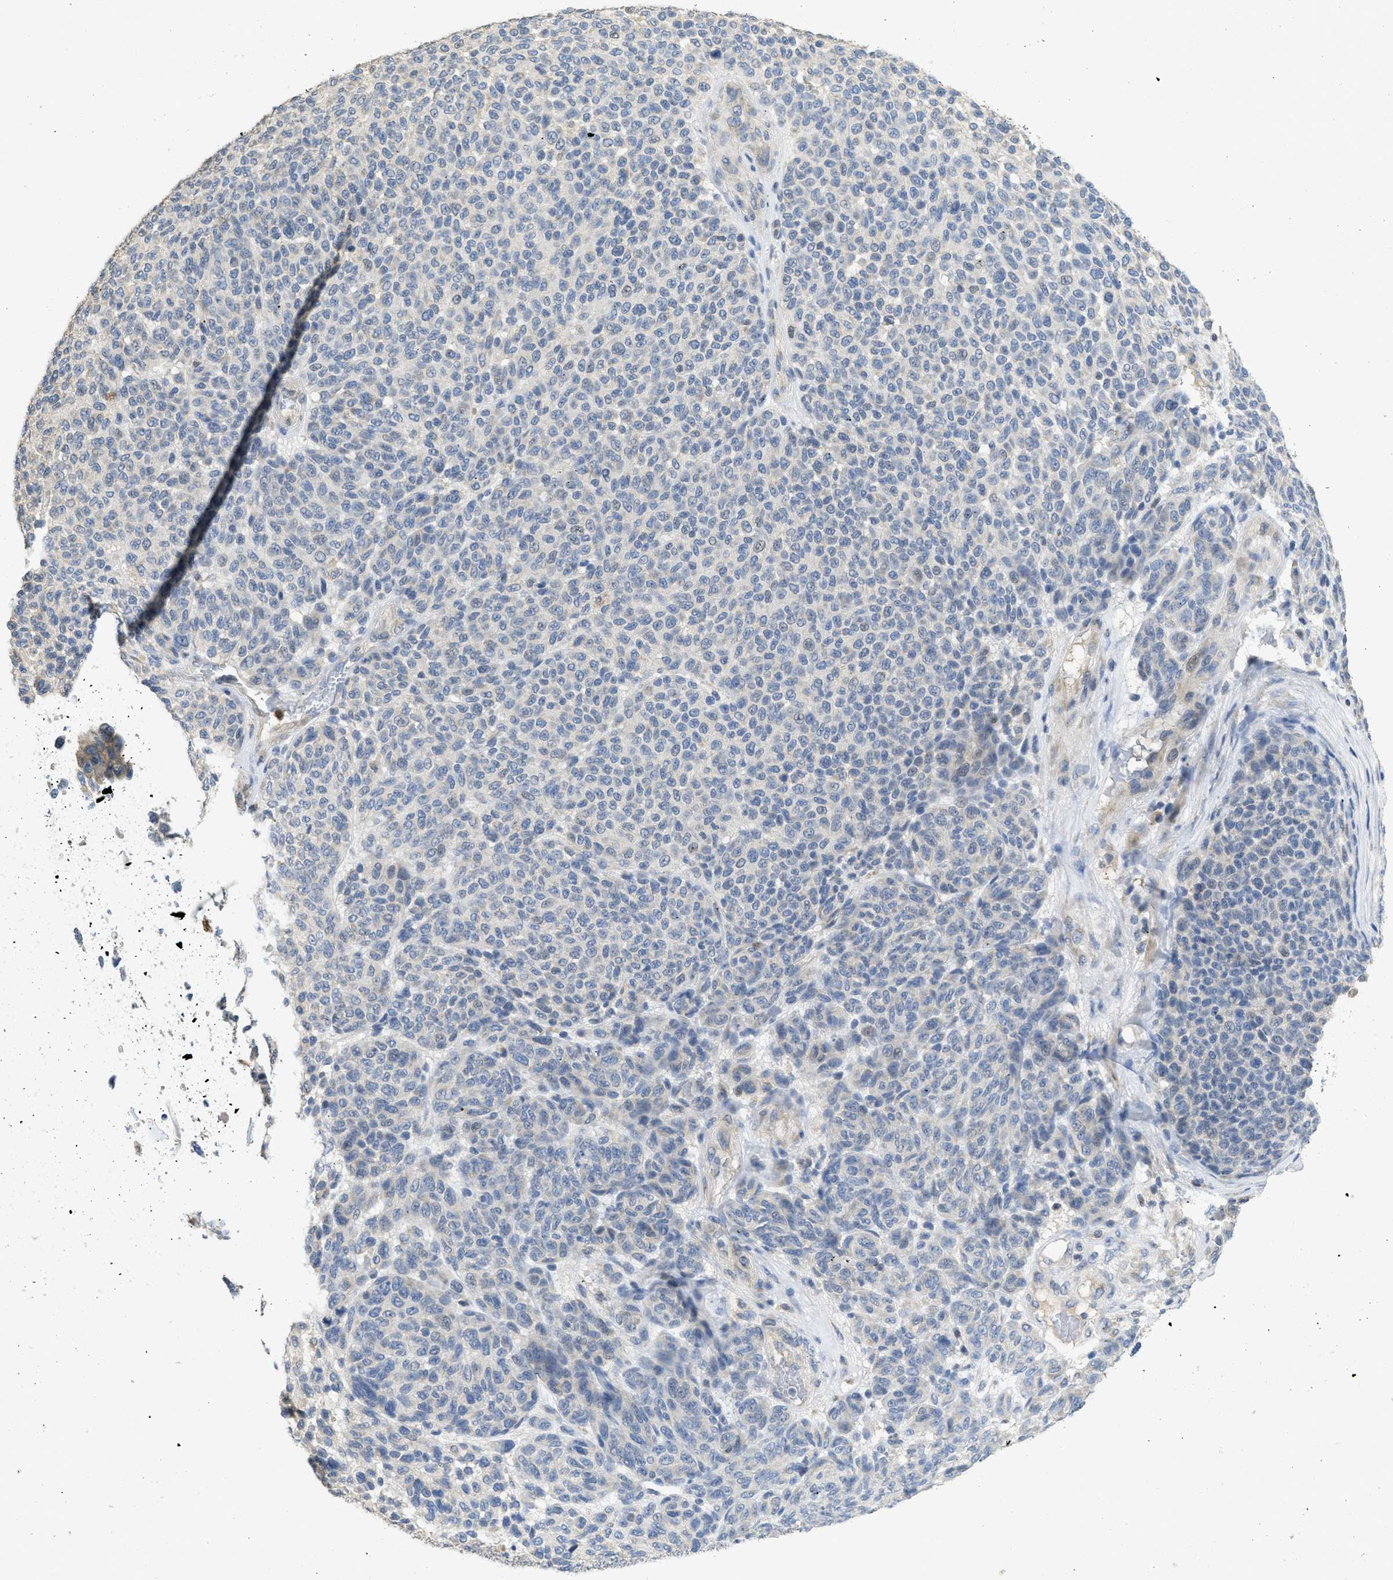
{"staining": {"intensity": "moderate", "quantity": "<25%", "location": "cytoplasmic/membranous"}, "tissue": "melanoma", "cell_type": "Tumor cells", "image_type": "cancer", "snomed": [{"axis": "morphology", "description": "Malignant melanoma, NOS"}, {"axis": "topography", "description": "Skin"}], "caption": "A high-resolution image shows immunohistochemistry staining of melanoma, which demonstrates moderate cytoplasmic/membranous positivity in approximately <25% of tumor cells. The staining was performed using DAB, with brown indicating positive protein expression. Nuclei are stained blue with hematoxylin.", "gene": "SFXN2", "patient": {"sex": "male", "age": 59}}